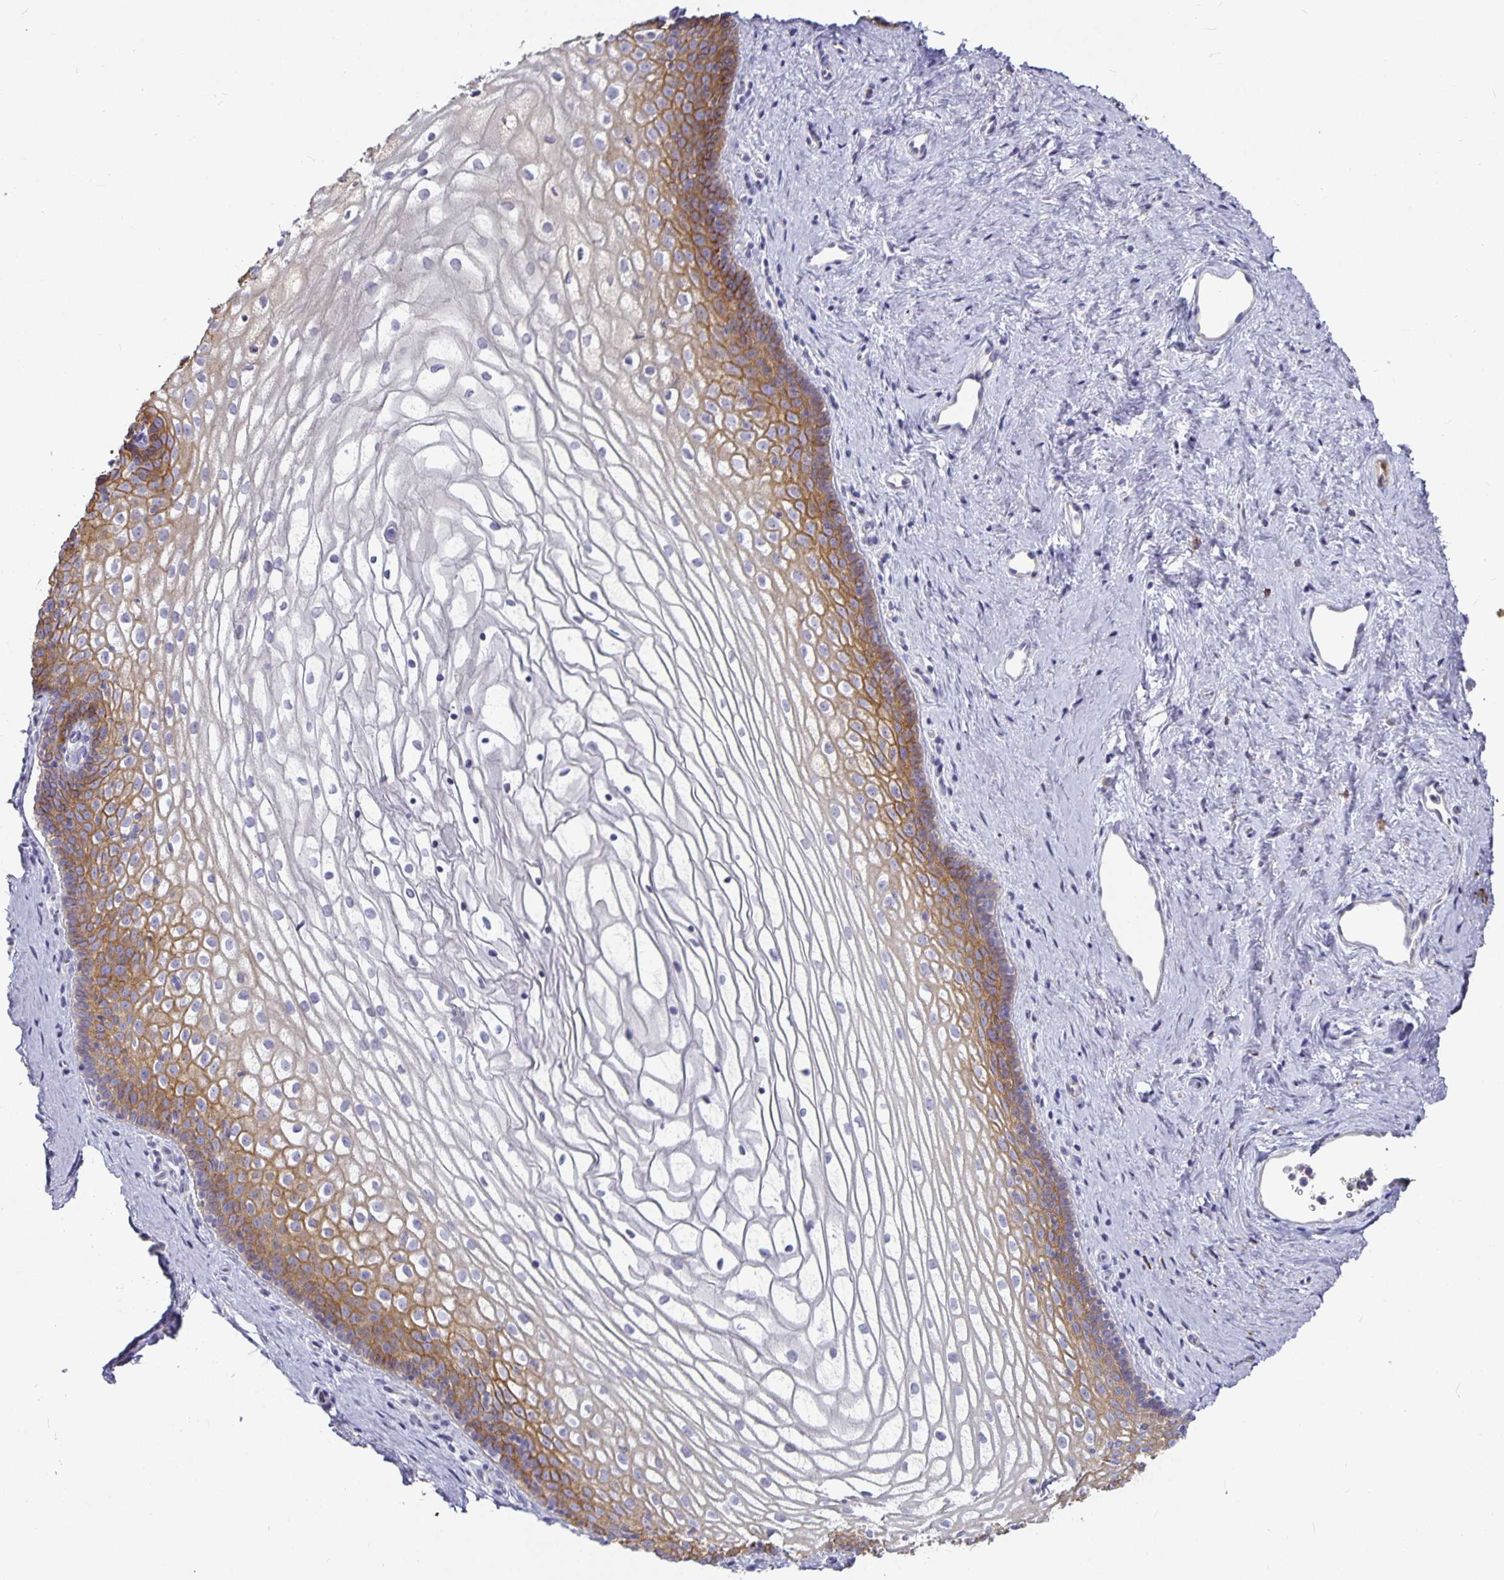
{"staining": {"intensity": "moderate", "quantity": "25%-75%", "location": "cytoplasmic/membranous"}, "tissue": "vagina", "cell_type": "Squamous epithelial cells", "image_type": "normal", "snomed": [{"axis": "morphology", "description": "Normal tissue, NOS"}, {"axis": "topography", "description": "Vagina"}], "caption": "Approximately 25%-75% of squamous epithelial cells in normal human vagina exhibit moderate cytoplasmic/membranous protein expression as visualized by brown immunohistochemical staining.", "gene": "CA12", "patient": {"sex": "female", "age": 45}}